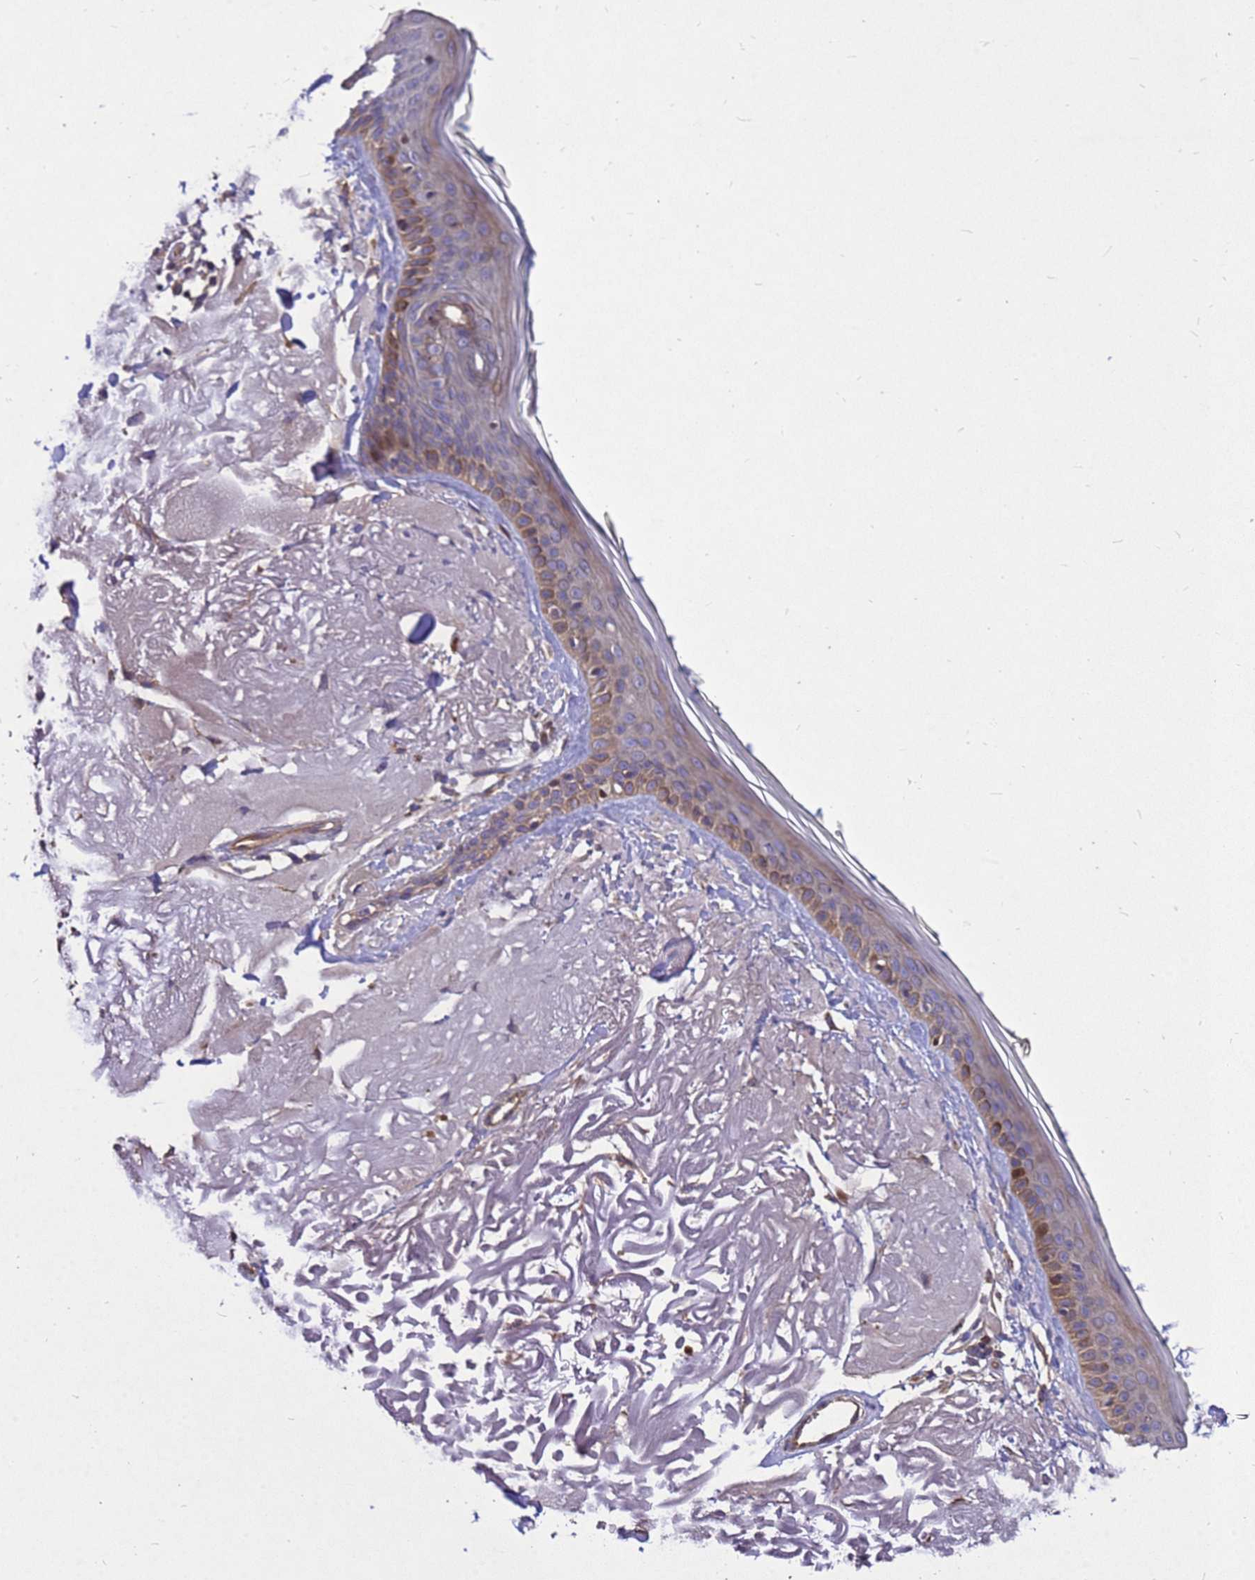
{"staining": {"intensity": "negative", "quantity": "none", "location": "none"}, "tissue": "skin", "cell_type": "Fibroblasts", "image_type": "normal", "snomed": [{"axis": "morphology", "description": "Normal tissue, NOS"}, {"axis": "topography", "description": "Skin"}, {"axis": "topography", "description": "Skeletal muscle"}], "caption": "The immunohistochemistry (IHC) micrograph has no significant expression in fibroblasts of skin. Nuclei are stained in blue.", "gene": "RSPRY1", "patient": {"sex": "male", "age": 83}}